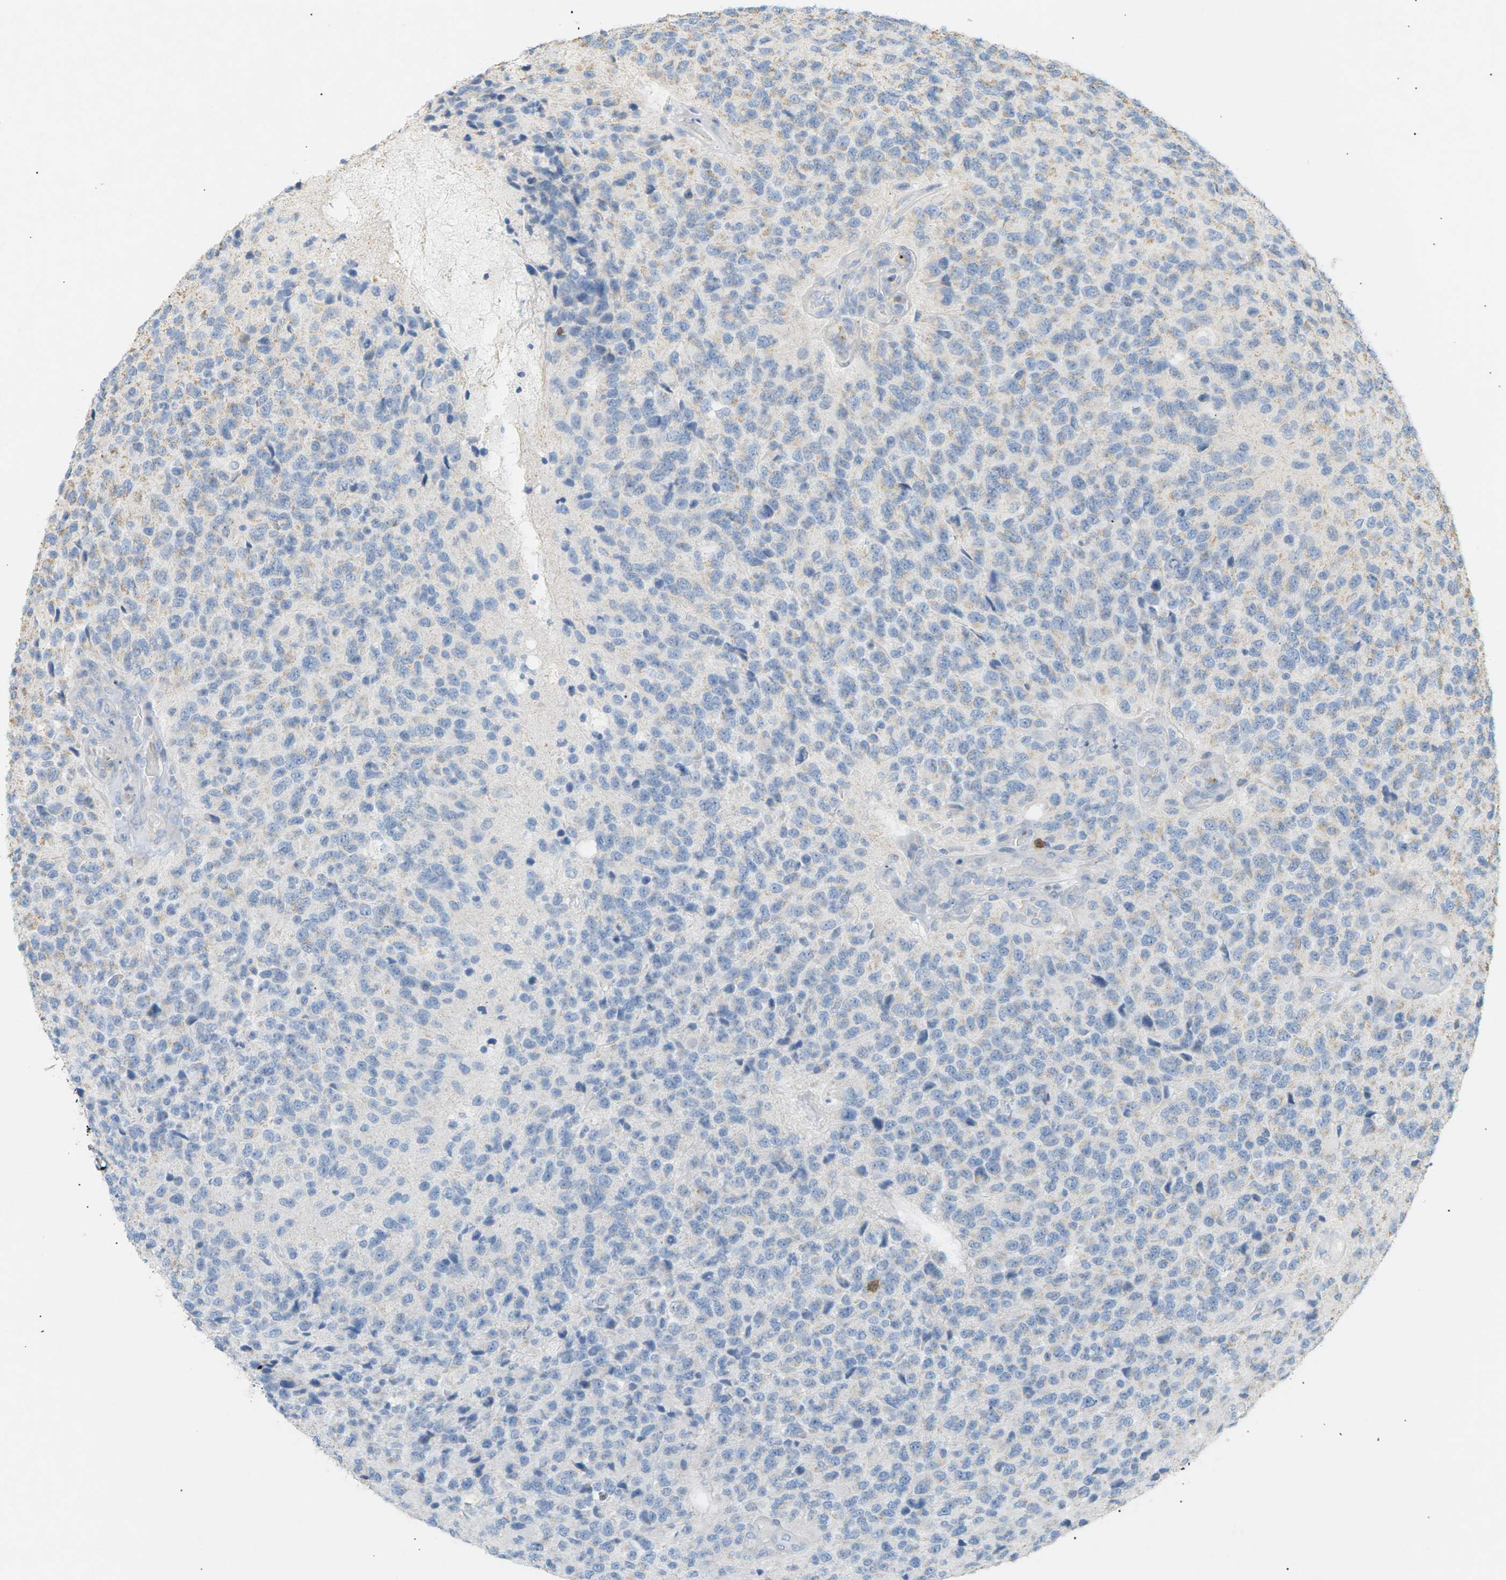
{"staining": {"intensity": "negative", "quantity": "none", "location": "none"}, "tissue": "glioma", "cell_type": "Tumor cells", "image_type": "cancer", "snomed": [{"axis": "morphology", "description": "Glioma, malignant, High grade"}, {"axis": "topography", "description": "pancreas cauda"}], "caption": "Protein analysis of malignant glioma (high-grade) exhibits no significant expression in tumor cells.", "gene": "LIME1", "patient": {"sex": "male", "age": 60}}